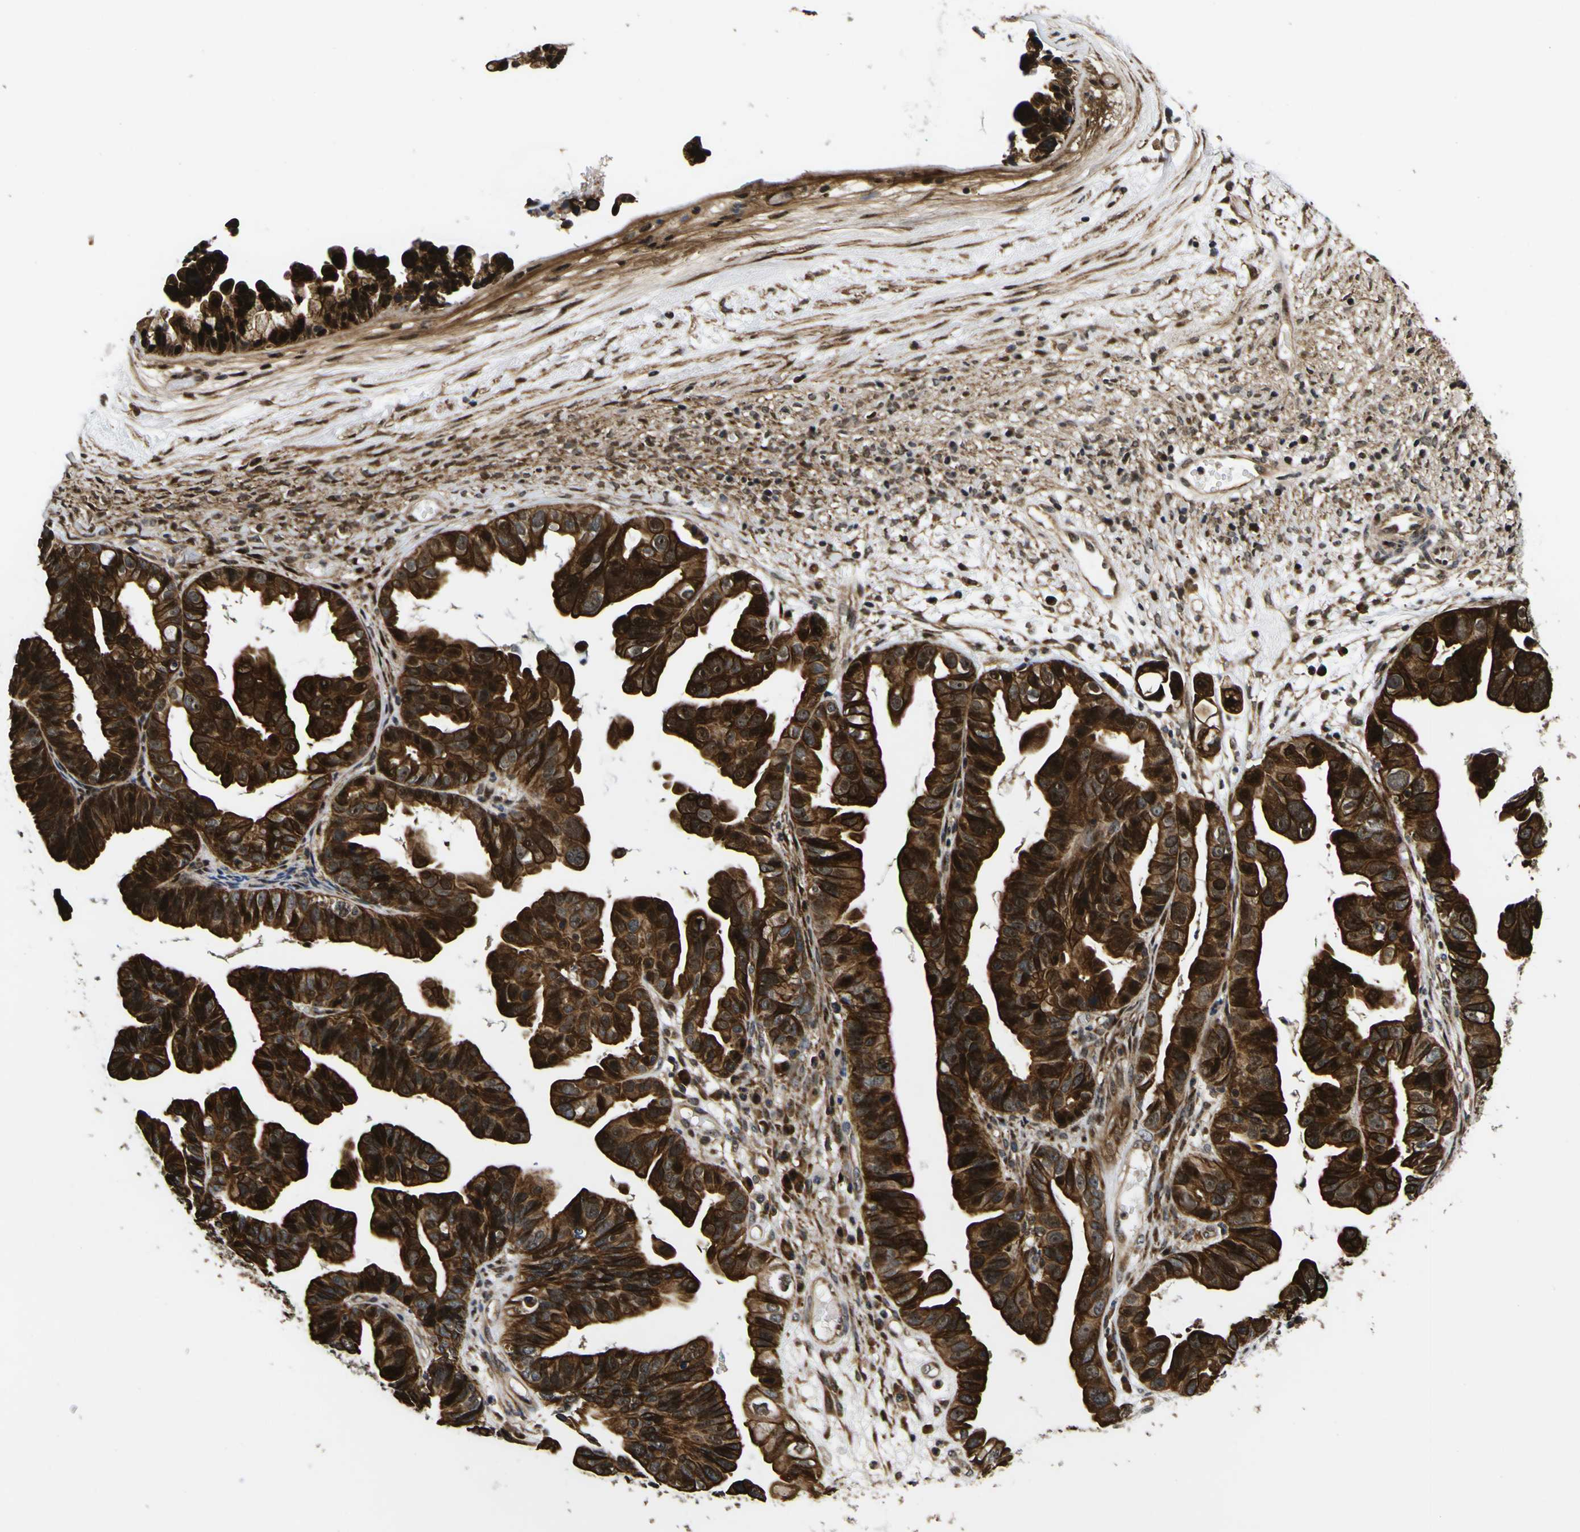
{"staining": {"intensity": "strong", "quantity": ">75%", "location": "cytoplasmic/membranous,nuclear"}, "tissue": "ovarian cancer", "cell_type": "Tumor cells", "image_type": "cancer", "snomed": [{"axis": "morphology", "description": "Cystadenocarcinoma, serous, NOS"}, {"axis": "topography", "description": "Ovary"}], "caption": "Strong cytoplasmic/membranous and nuclear protein staining is seen in approximately >75% of tumor cells in serous cystadenocarcinoma (ovarian).", "gene": "LRP4", "patient": {"sex": "female", "age": 56}}